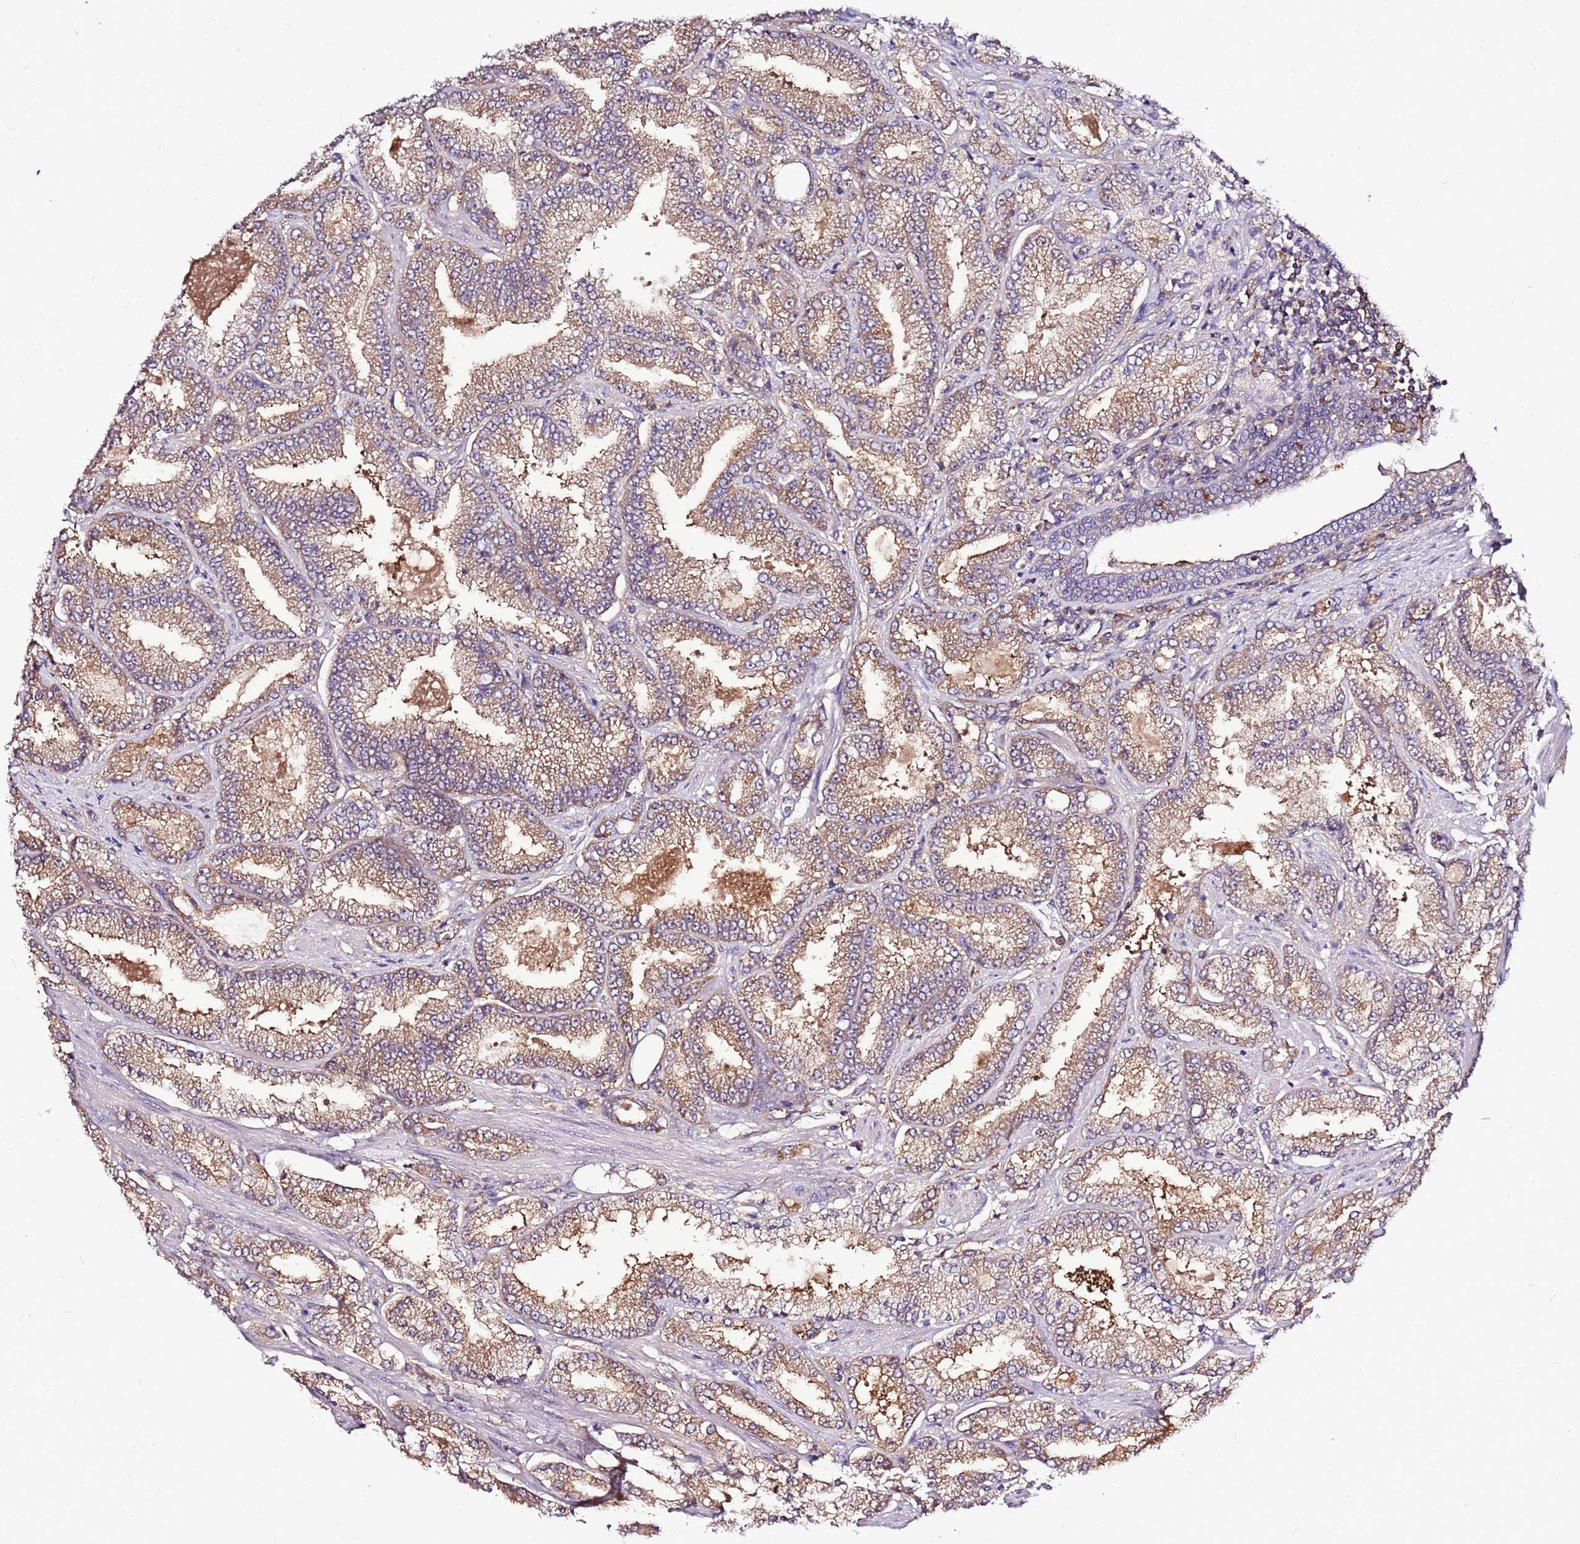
{"staining": {"intensity": "moderate", "quantity": ">75%", "location": "cytoplasmic/membranous"}, "tissue": "prostate cancer", "cell_type": "Tumor cells", "image_type": "cancer", "snomed": [{"axis": "morphology", "description": "Adenocarcinoma, High grade"}, {"axis": "topography", "description": "Prostate"}], "caption": "Tumor cells exhibit medium levels of moderate cytoplasmic/membranous positivity in approximately >75% of cells in prostate cancer (adenocarcinoma (high-grade)).", "gene": "ATXN2L", "patient": {"sex": "male", "age": 68}}